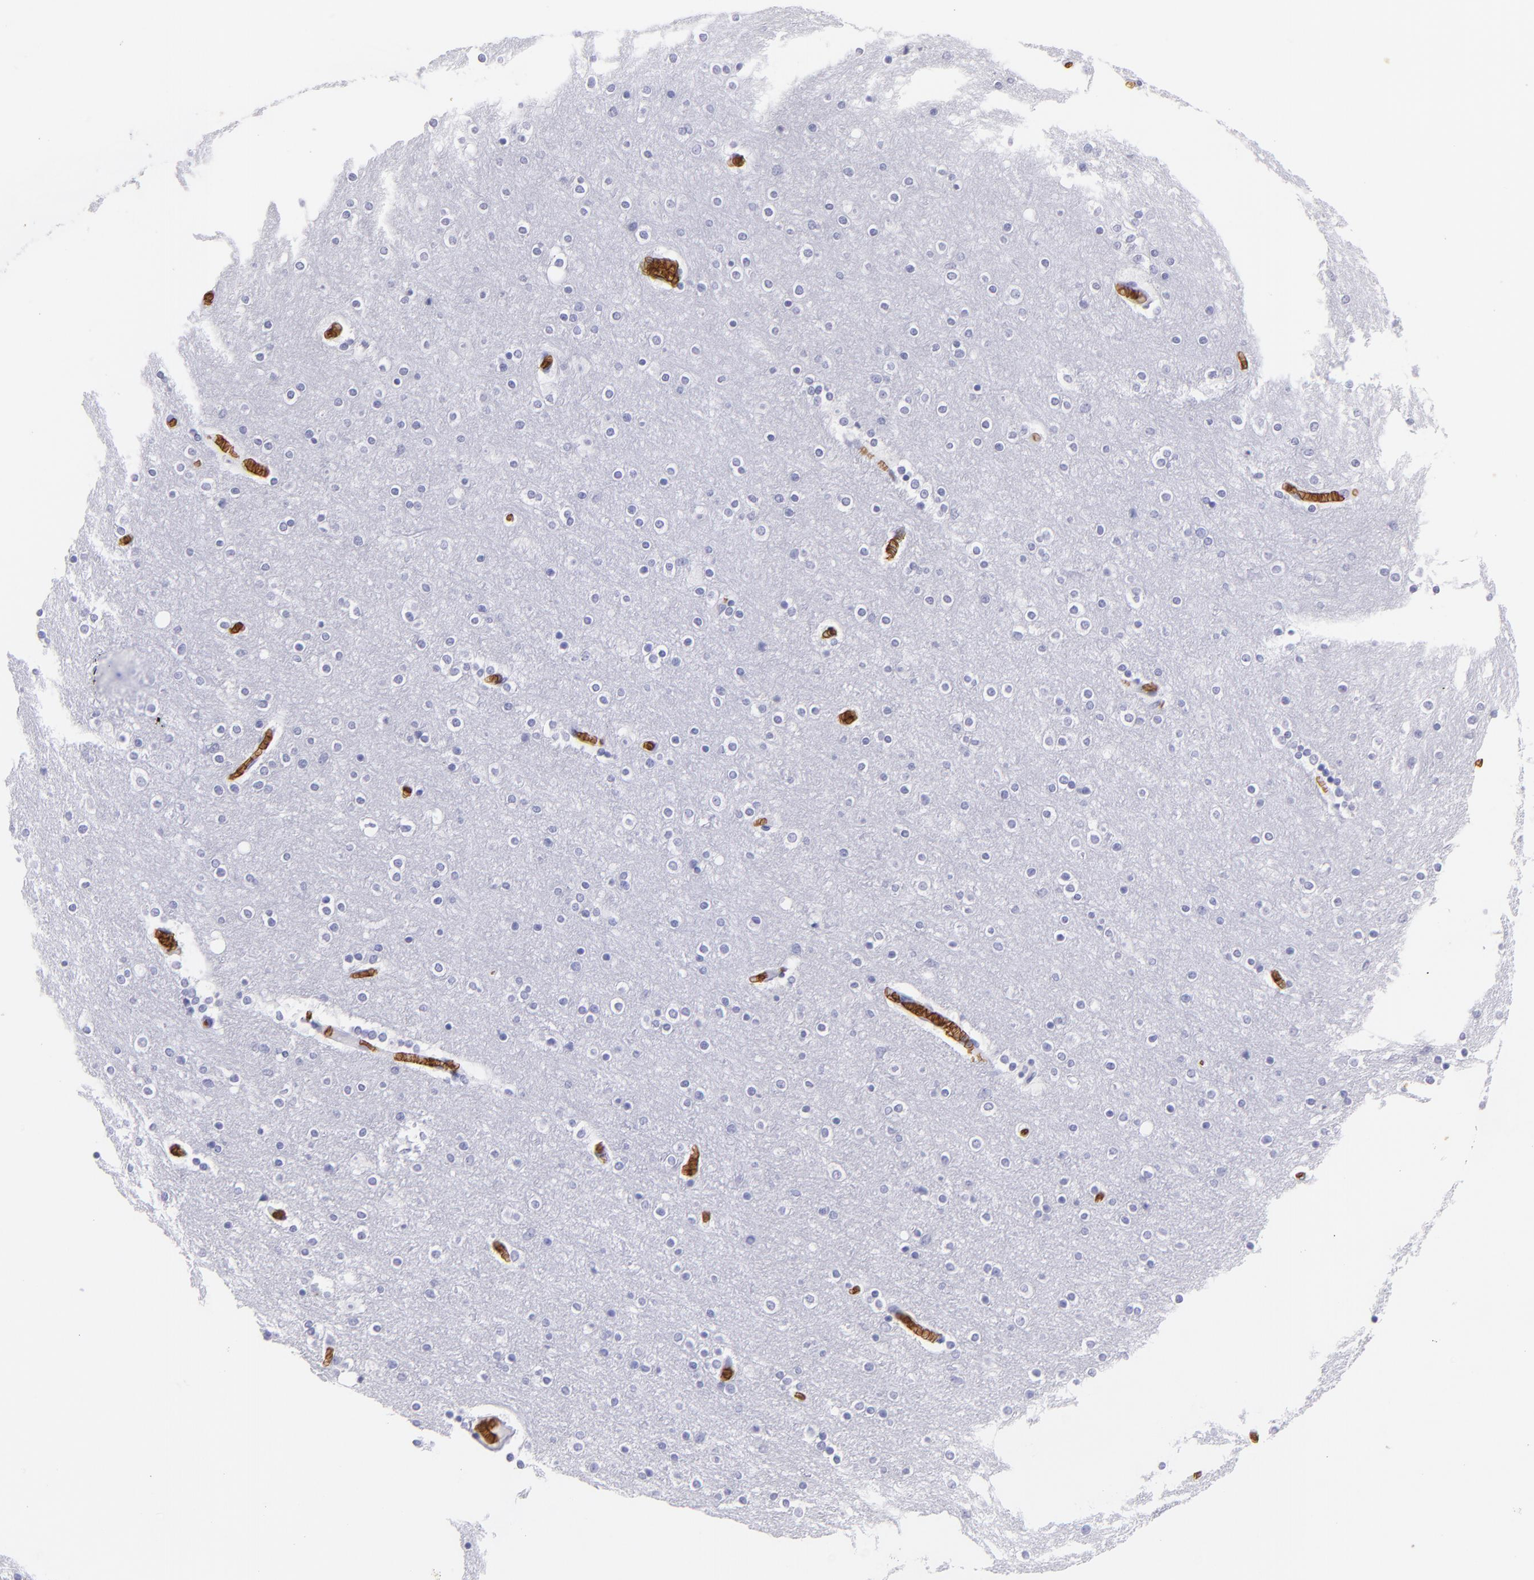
{"staining": {"intensity": "negative", "quantity": "none", "location": "none"}, "tissue": "cerebral cortex", "cell_type": "Endothelial cells", "image_type": "normal", "snomed": [{"axis": "morphology", "description": "Normal tissue, NOS"}, {"axis": "topography", "description": "Cerebral cortex"}], "caption": "A micrograph of cerebral cortex stained for a protein reveals no brown staining in endothelial cells. (DAB immunohistochemistry (IHC) with hematoxylin counter stain).", "gene": "GYPA", "patient": {"sex": "female", "age": 54}}